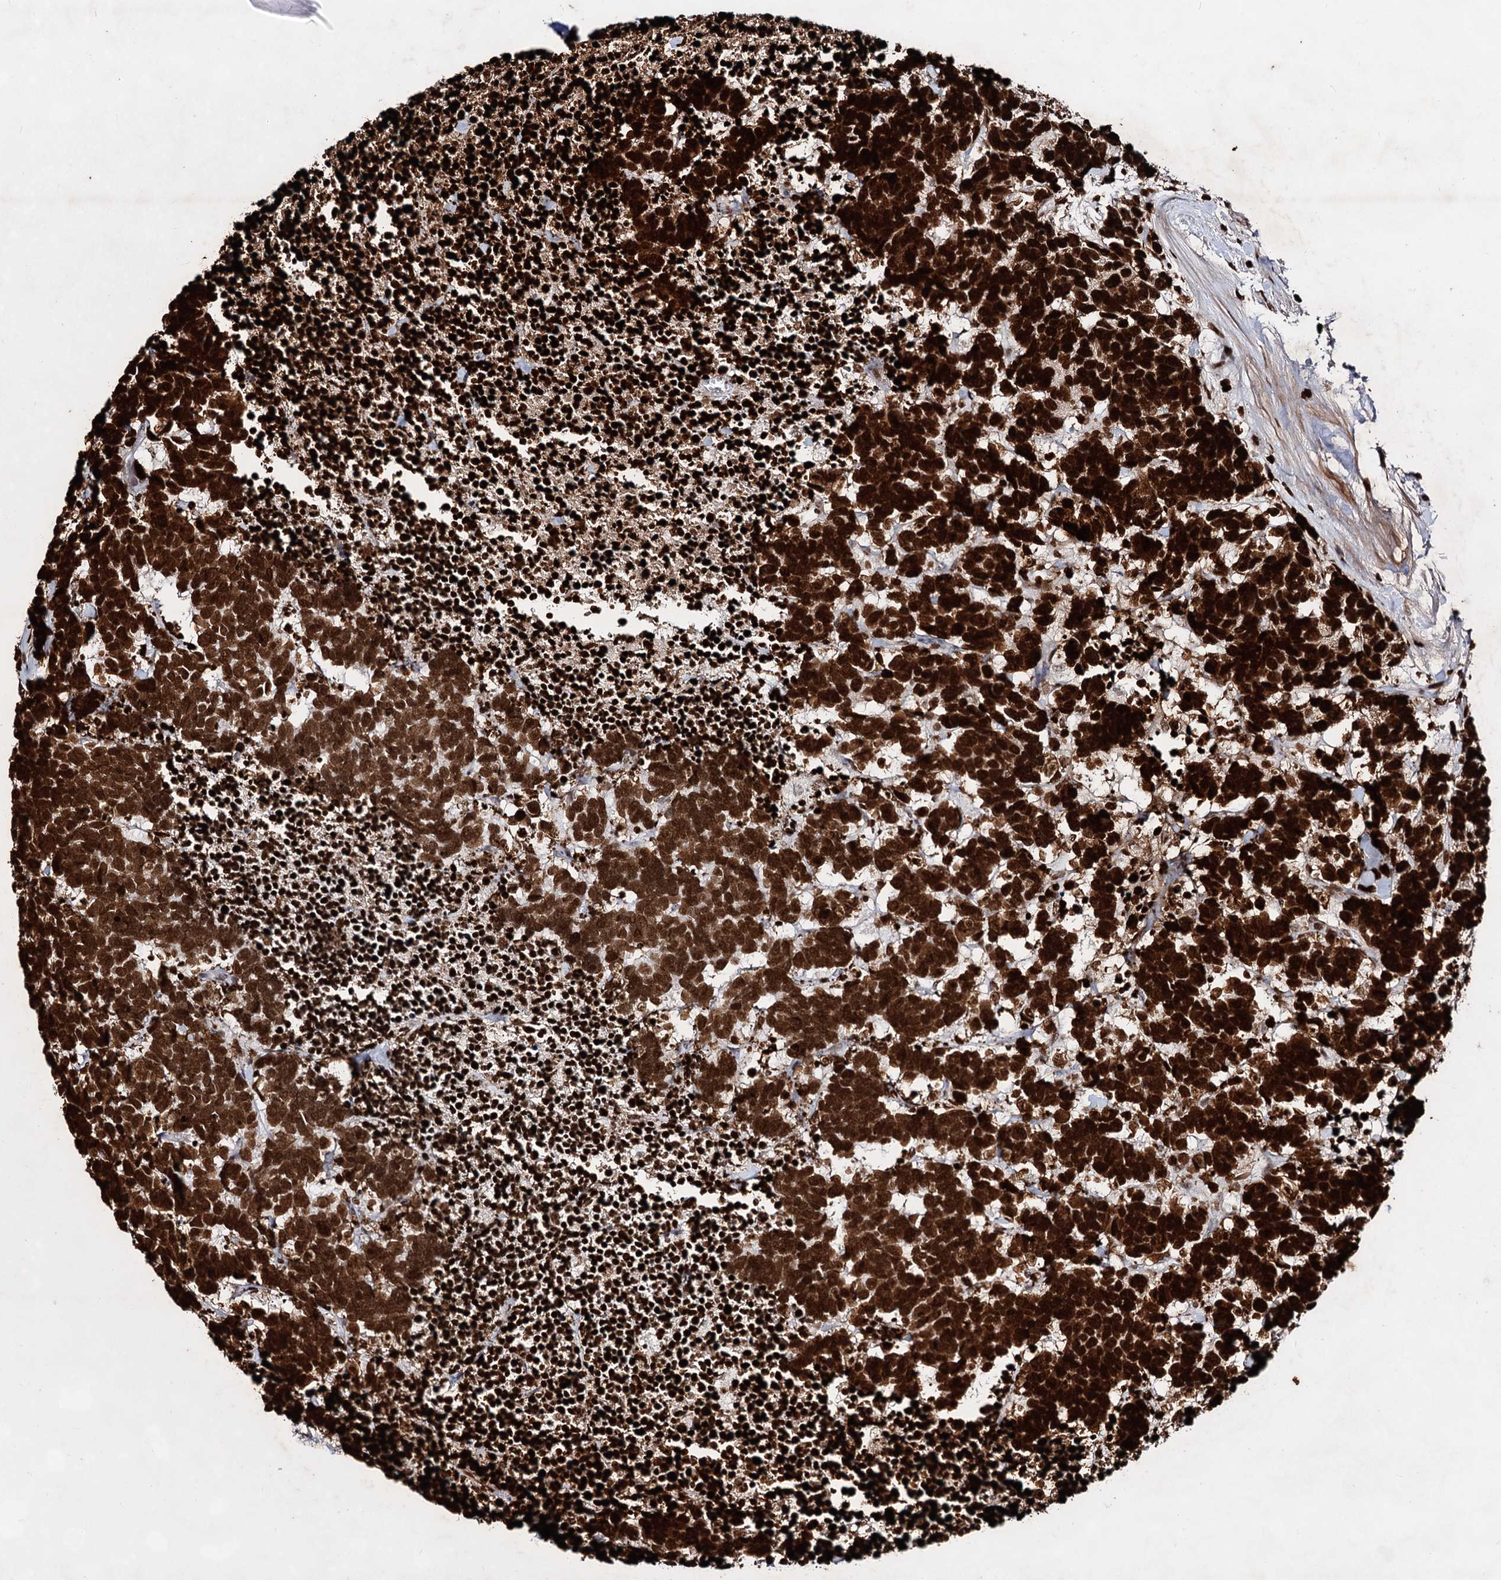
{"staining": {"intensity": "strong", "quantity": ">75%", "location": "nuclear"}, "tissue": "carcinoid", "cell_type": "Tumor cells", "image_type": "cancer", "snomed": [{"axis": "morphology", "description": "Carcinoma, NOS"}, {"axis": "morphology", "description": "Carcinoid, malignant, NOS"}, {"axis": "topography", "description": "Urinary bladder"}], "caption": "A photomicrograph of carcinoid stained for a protein demonstrates strong nuclear brown staining in tumor cells.", "gene": "HMGB2", "patient": {"sex": "male", "age": 57}}